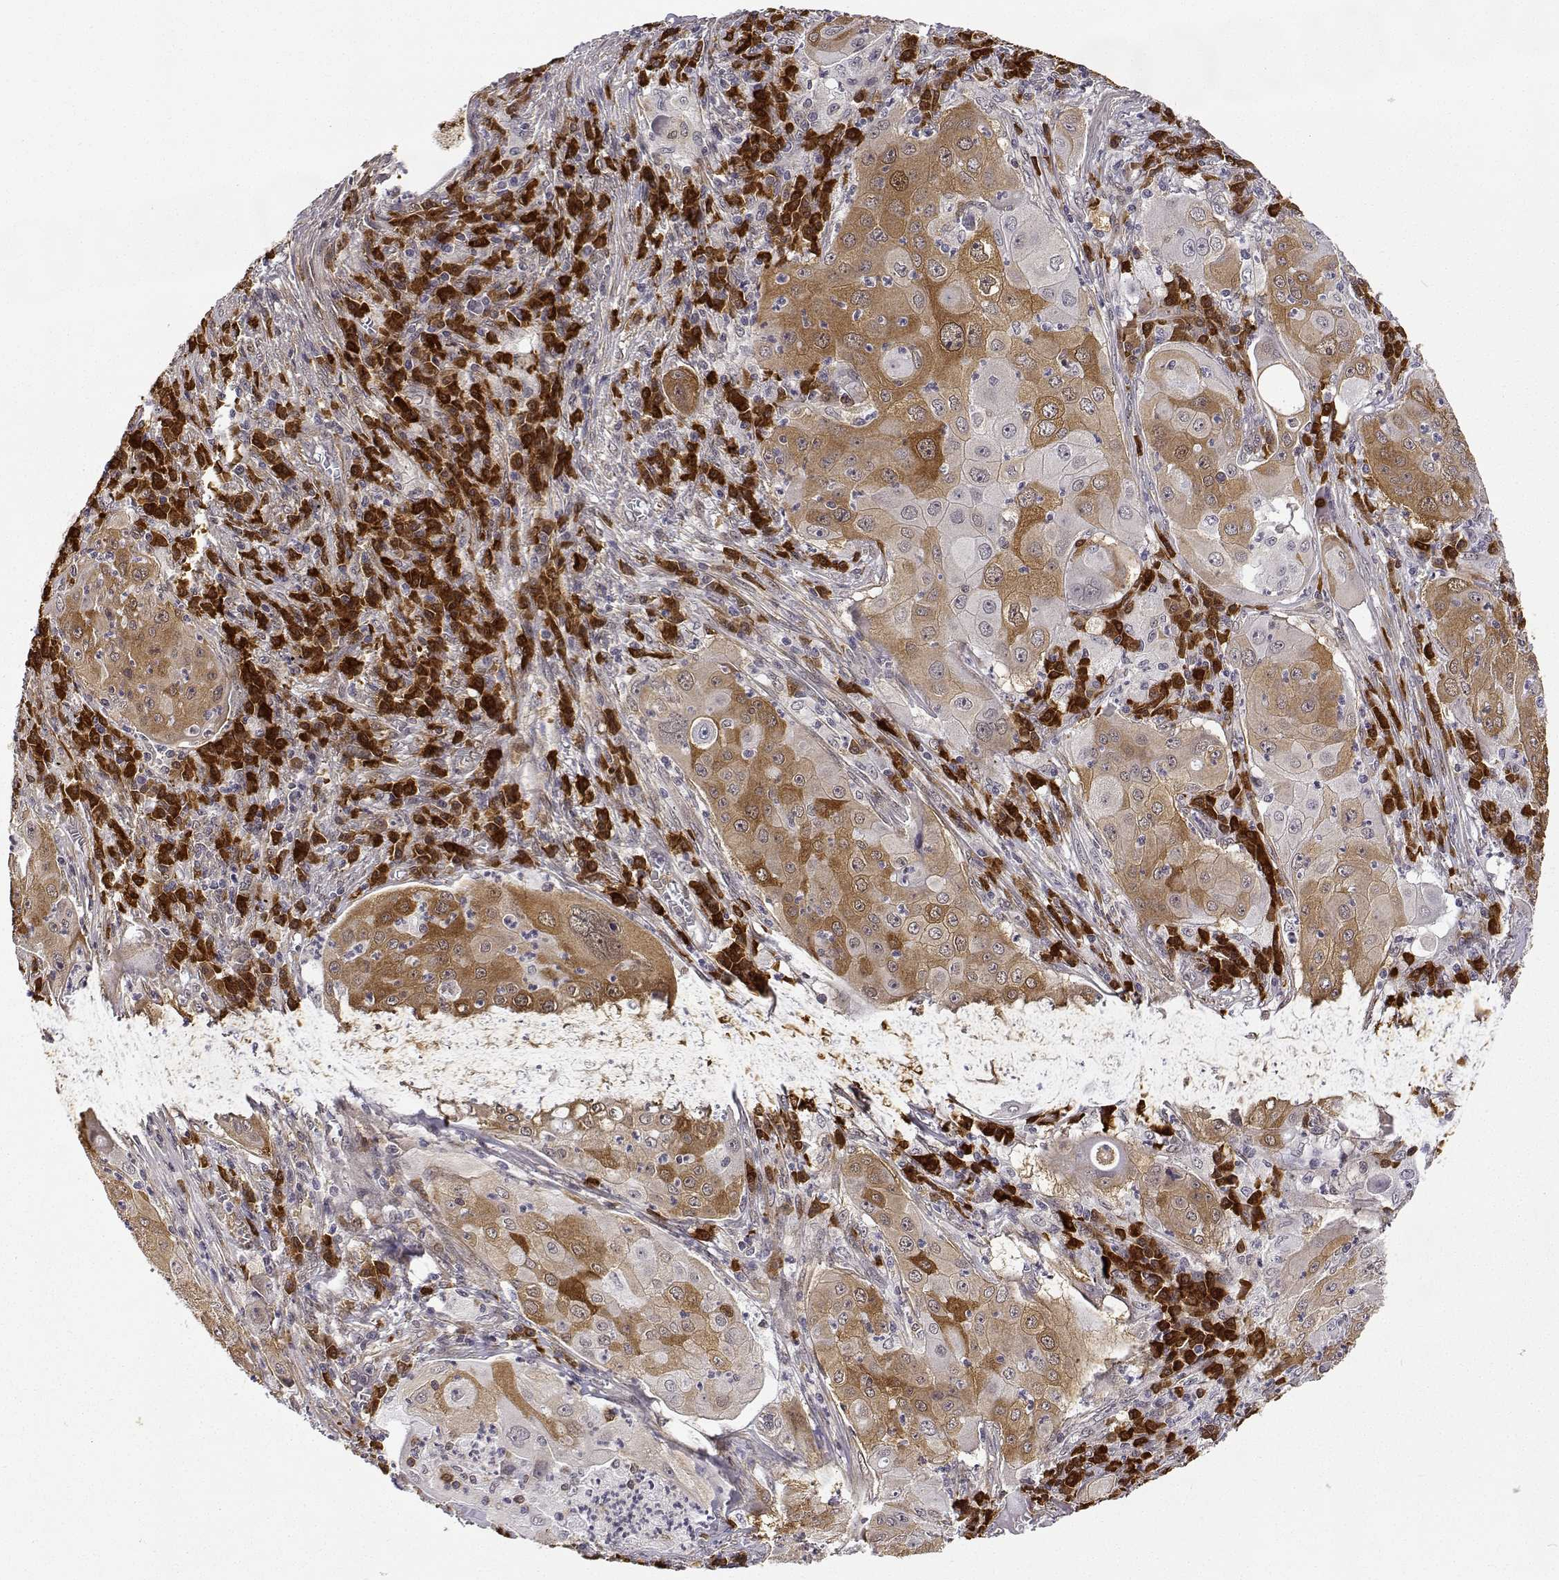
{"staining": {"intensity": "weak", "quantity": "25%-75%", "location": "cytoplasmic/membranous"}, "tissue": "lung cancer", "cell_type": "Tumor cells", "image_type": "cancer", "snomed": [{"axis": "morphology", "description": "Squamous cell carcinoma, NOS"}, {"axis": "topography", "description": "Lung"}], "caption": "An immunohistochemistry (IHC) micrograph of neoplastic tissue is shown. Protein staining in brown shows weak cytoplasmic/membranous positivity in lung cancer (squamous cell carcinoma) within tumor cells. The staining was performed using DAB to visualize the protein expression in brown, while the nuclei were stained in blue with hematoxylin (Magnification: 20x).", "gene": "PHGDH", "patient": {"sex": "female", "age": 59}}